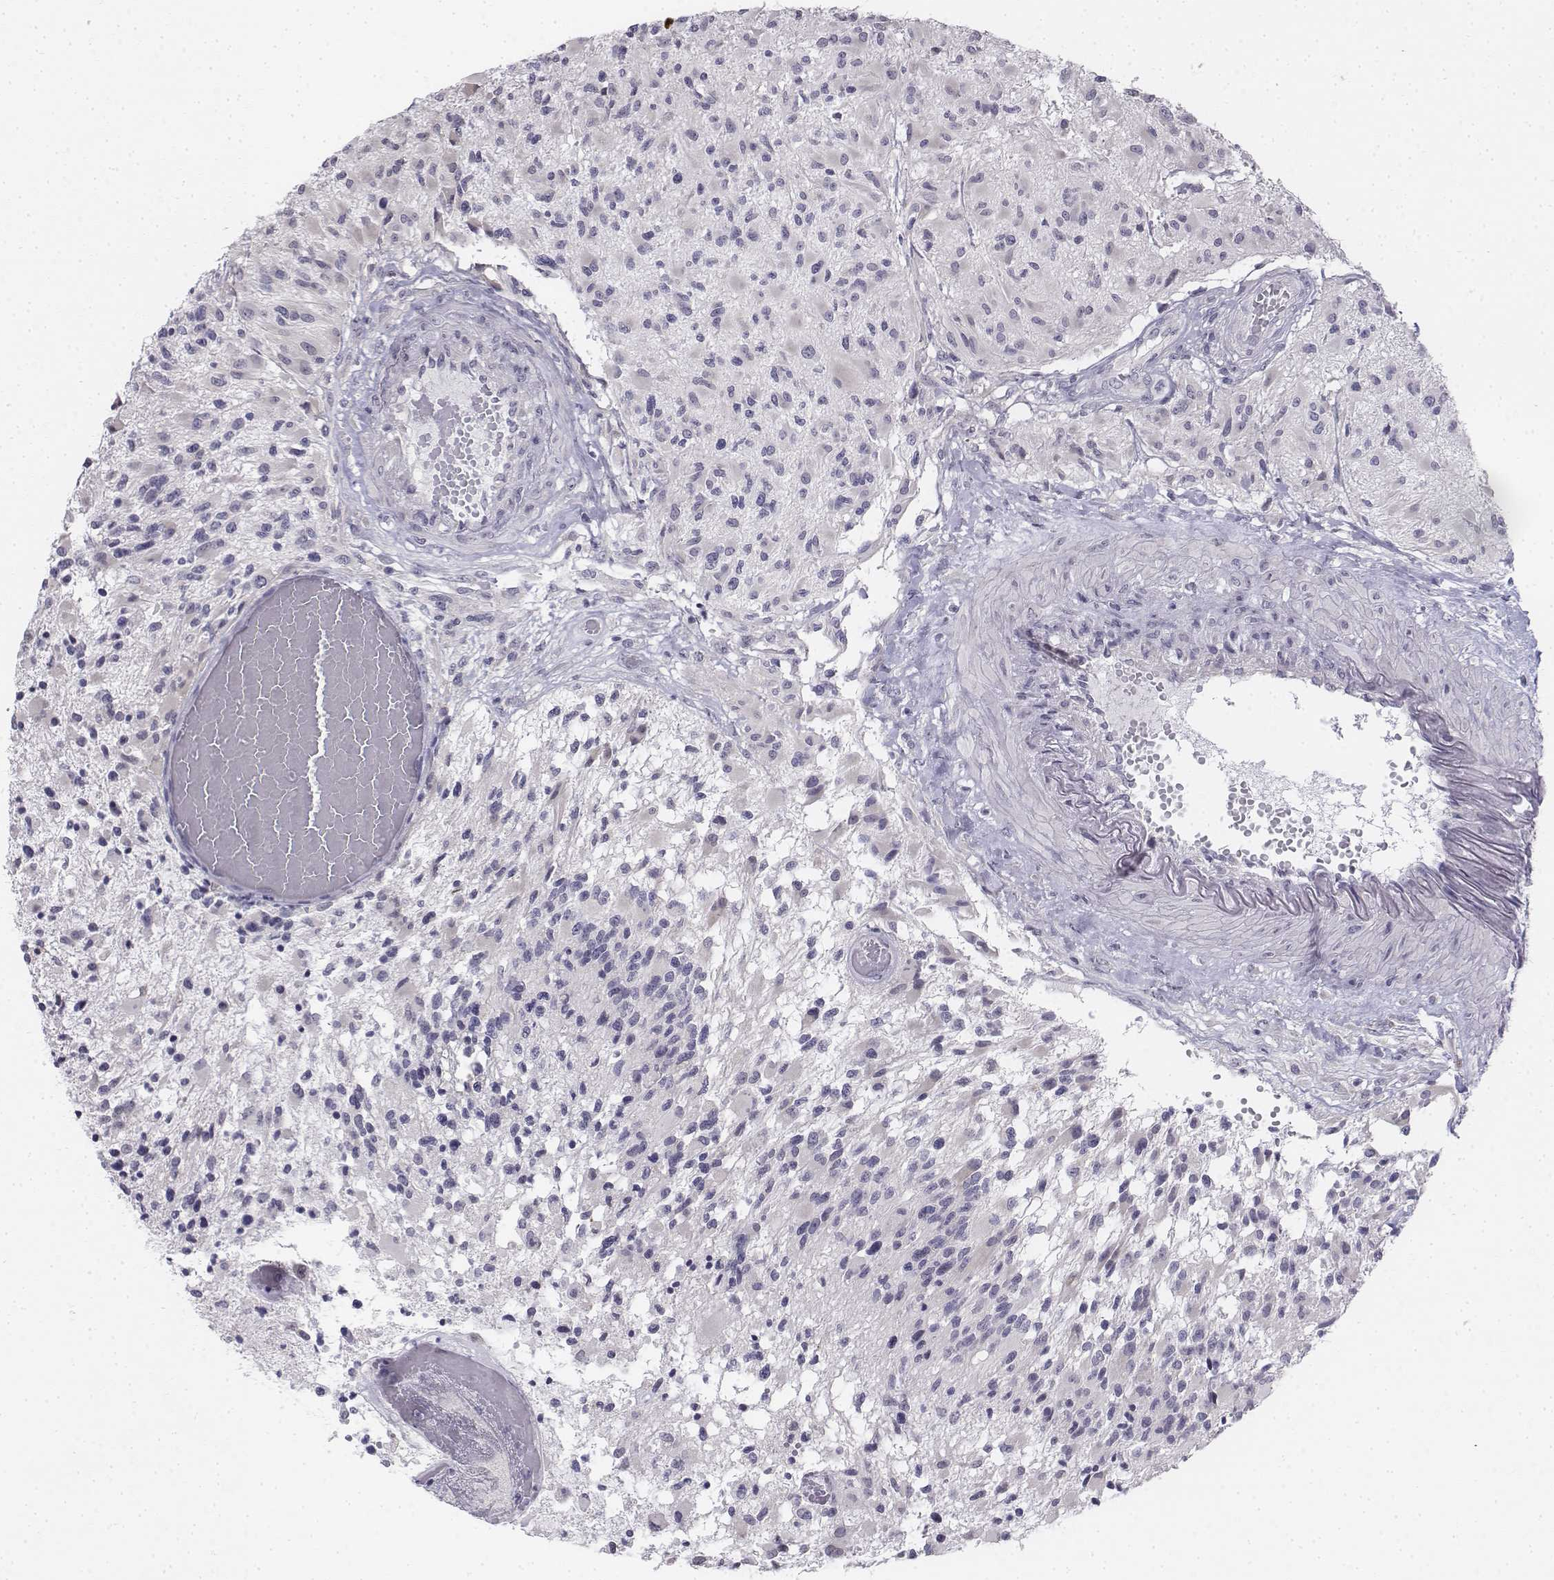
{"staining": {"intensity": "negative", "quantity": "none", "location": "none"}, "tissue": "glioma", "cell_type": "Tumor cells", "image_type": "cancer", "snomed": [{"axis": "morphology", "description": "Glioma, malignant, High grade"}, {"axis": "topography", "description": "Brain"}], "caption": "High power microscopy histopathology image of an immunohistochemistry (IHC) micrograph of malignant high-grade glioma, revealing no significant positivity in tumor cells. (DAB immunohistochemistry with hematoxylin counter stain).", "gene": "PENK", "patient": {"sex": "female", "age": 63}}